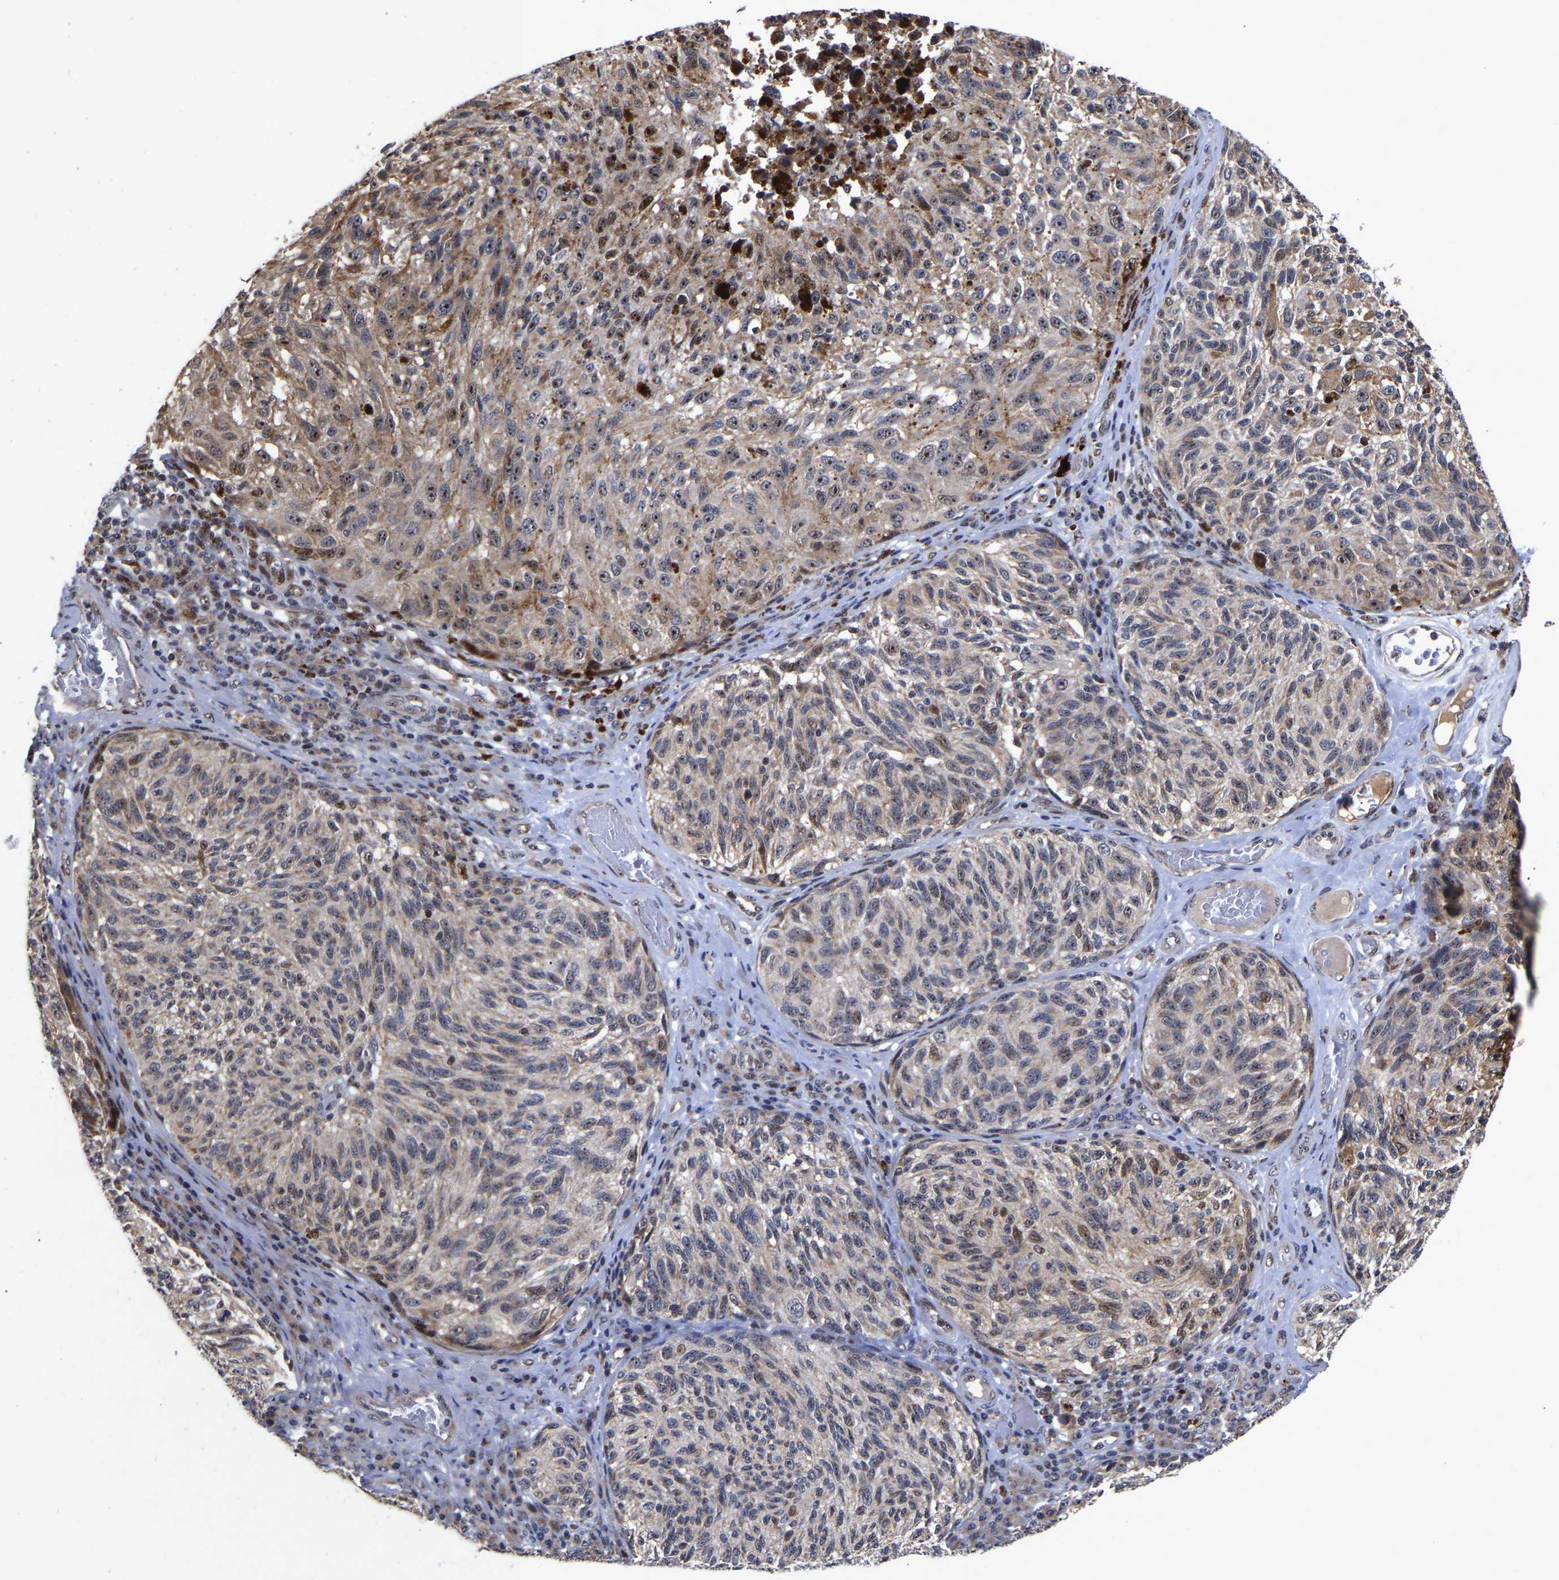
{"staining": {"intensity": "strong", "quantity": "25%-75%", "location": "cytoplasmic/membranous,nuclear"}, "tissue": "melanoma", "cell_type": "Tumor cells", "image_type": "cancer", "snomed": [{"axis": "morphology", "description": "Malignant melanoma, NOS"}, {"axis": "topography", "description": "Skin"}], "caption": "This is an image of IHC staining of malignant melanoma, which shows strong expression in the cytoplasmic/membranous and nuclear of tumor cells.", "gene": "JUNB", "patient": {"sex": "female", "age": 73}}